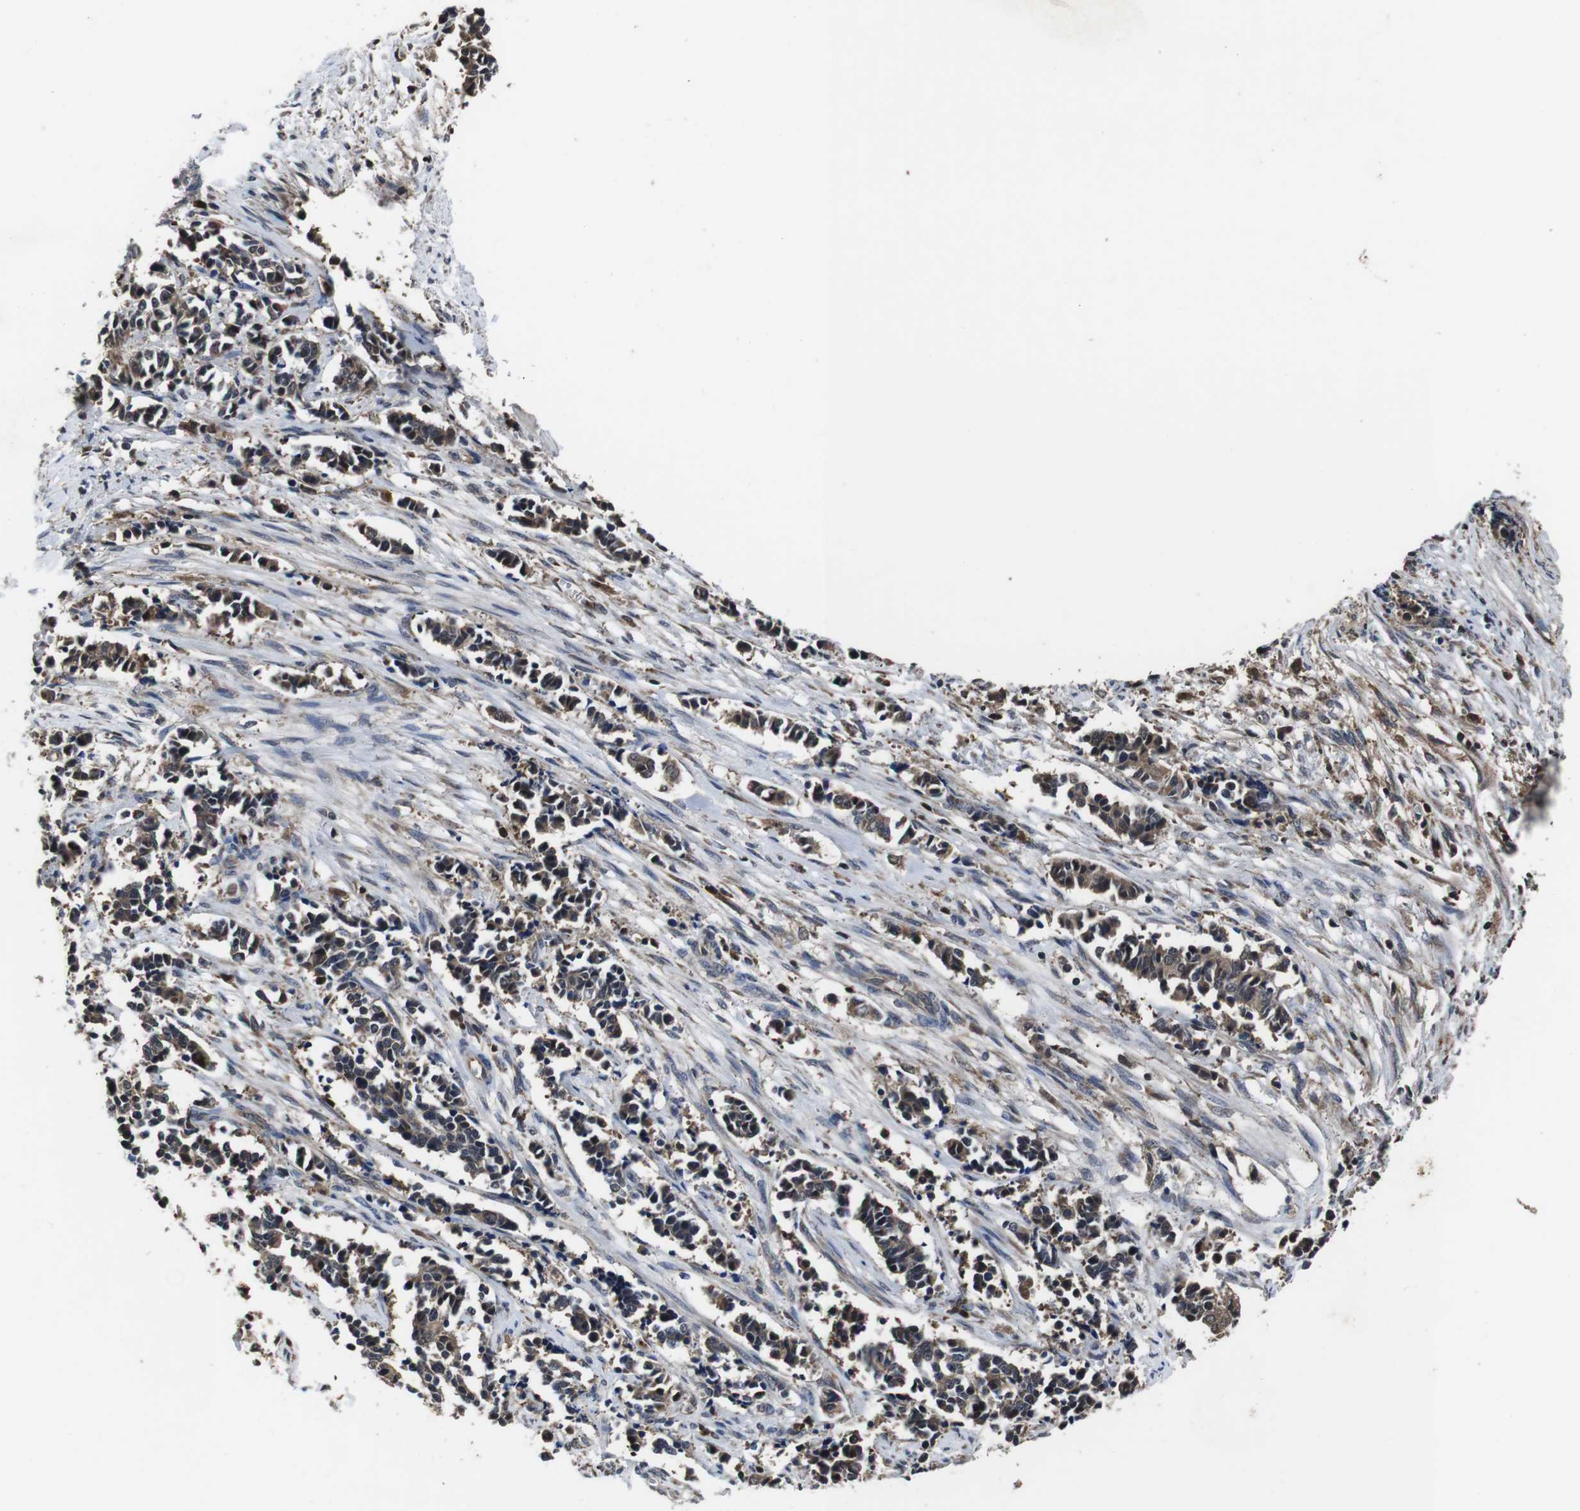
{"staining": {"intensity": "weak", "quantity": ">75%", "location": "cytoplasmic/membranous"}, "tissue": "cervical cancer", "cell_type": "Tumor cells", "image_type": "cancer", "snomed": [{"axis": "morphology", "description": "Normal tissue, NOS"}, {"axis": "morphology", "description": "Squamous cell carcinoma, NOS"}, {"axis": "topography", "description": "Cervix"}], "caption": "A brown stain highlights weak cytoplasmic/membranous expression of a protein in cervical squamous cell carcinoma tumor cells.", "gene": "CXCL11", "patient": {"sex": "female", "age": 35}}